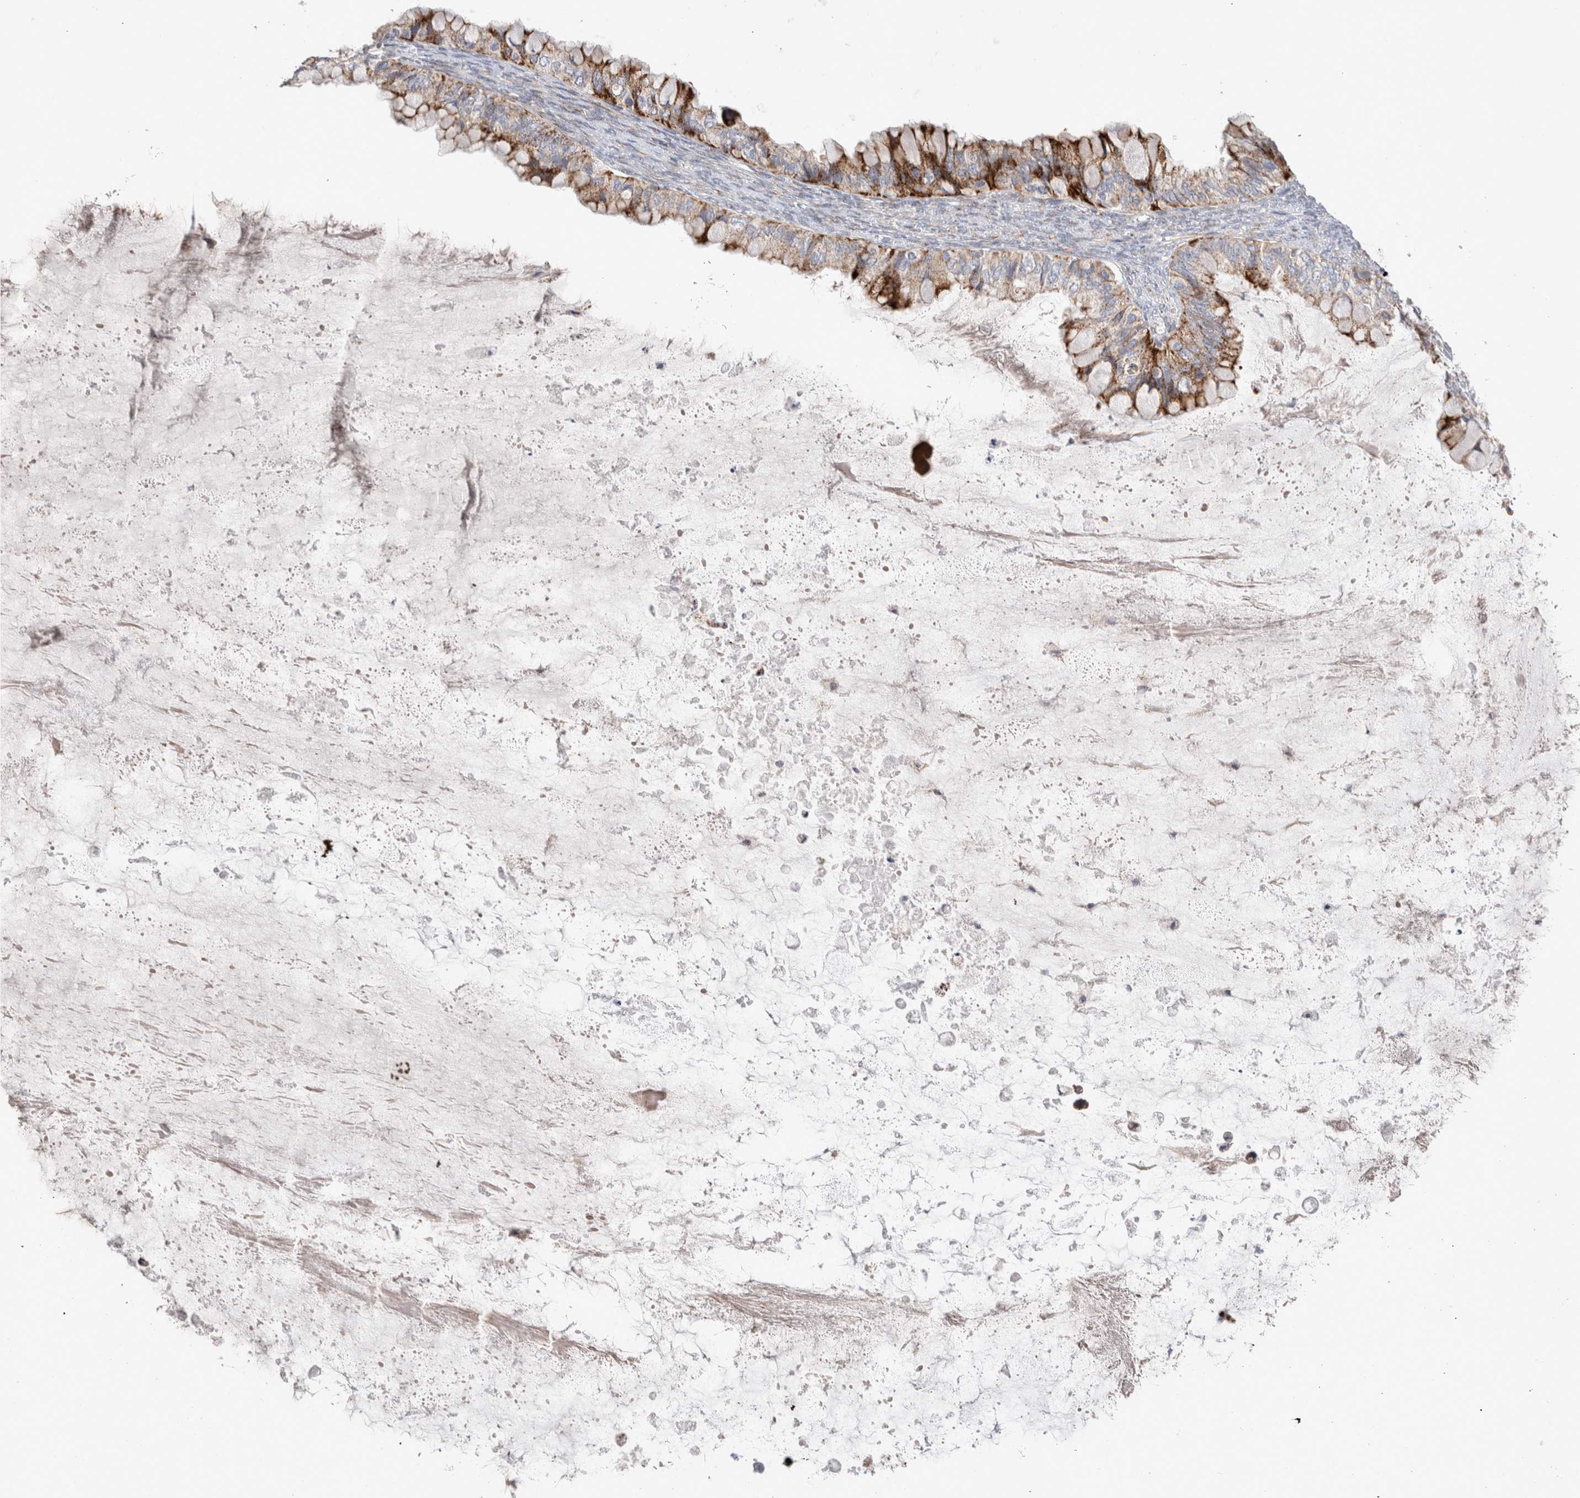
{"staining": {"intensity": "moderate", "quantity": ">75%", "location": "cytoplasmic/membranous"}, "tissue": "ovarian cancer", "cell_type": "Tumor cells", "image_type": "cancer", "snomed": [{"axis": "morphology", "description": "Cystadenocarcinoma, mucinous, NOS"}, {"axis": "topography", "description": "Ovary"}], "caption": "Approximately >75% of tumor cells in ovarian mucinous cystadenocarcinoma reveal moderate cytoplasmic/membranous protein expression as visualized by brown immunohistochemical staining.", "gene": "CHADL", "patient": {"sex": "female", "age": 80}}